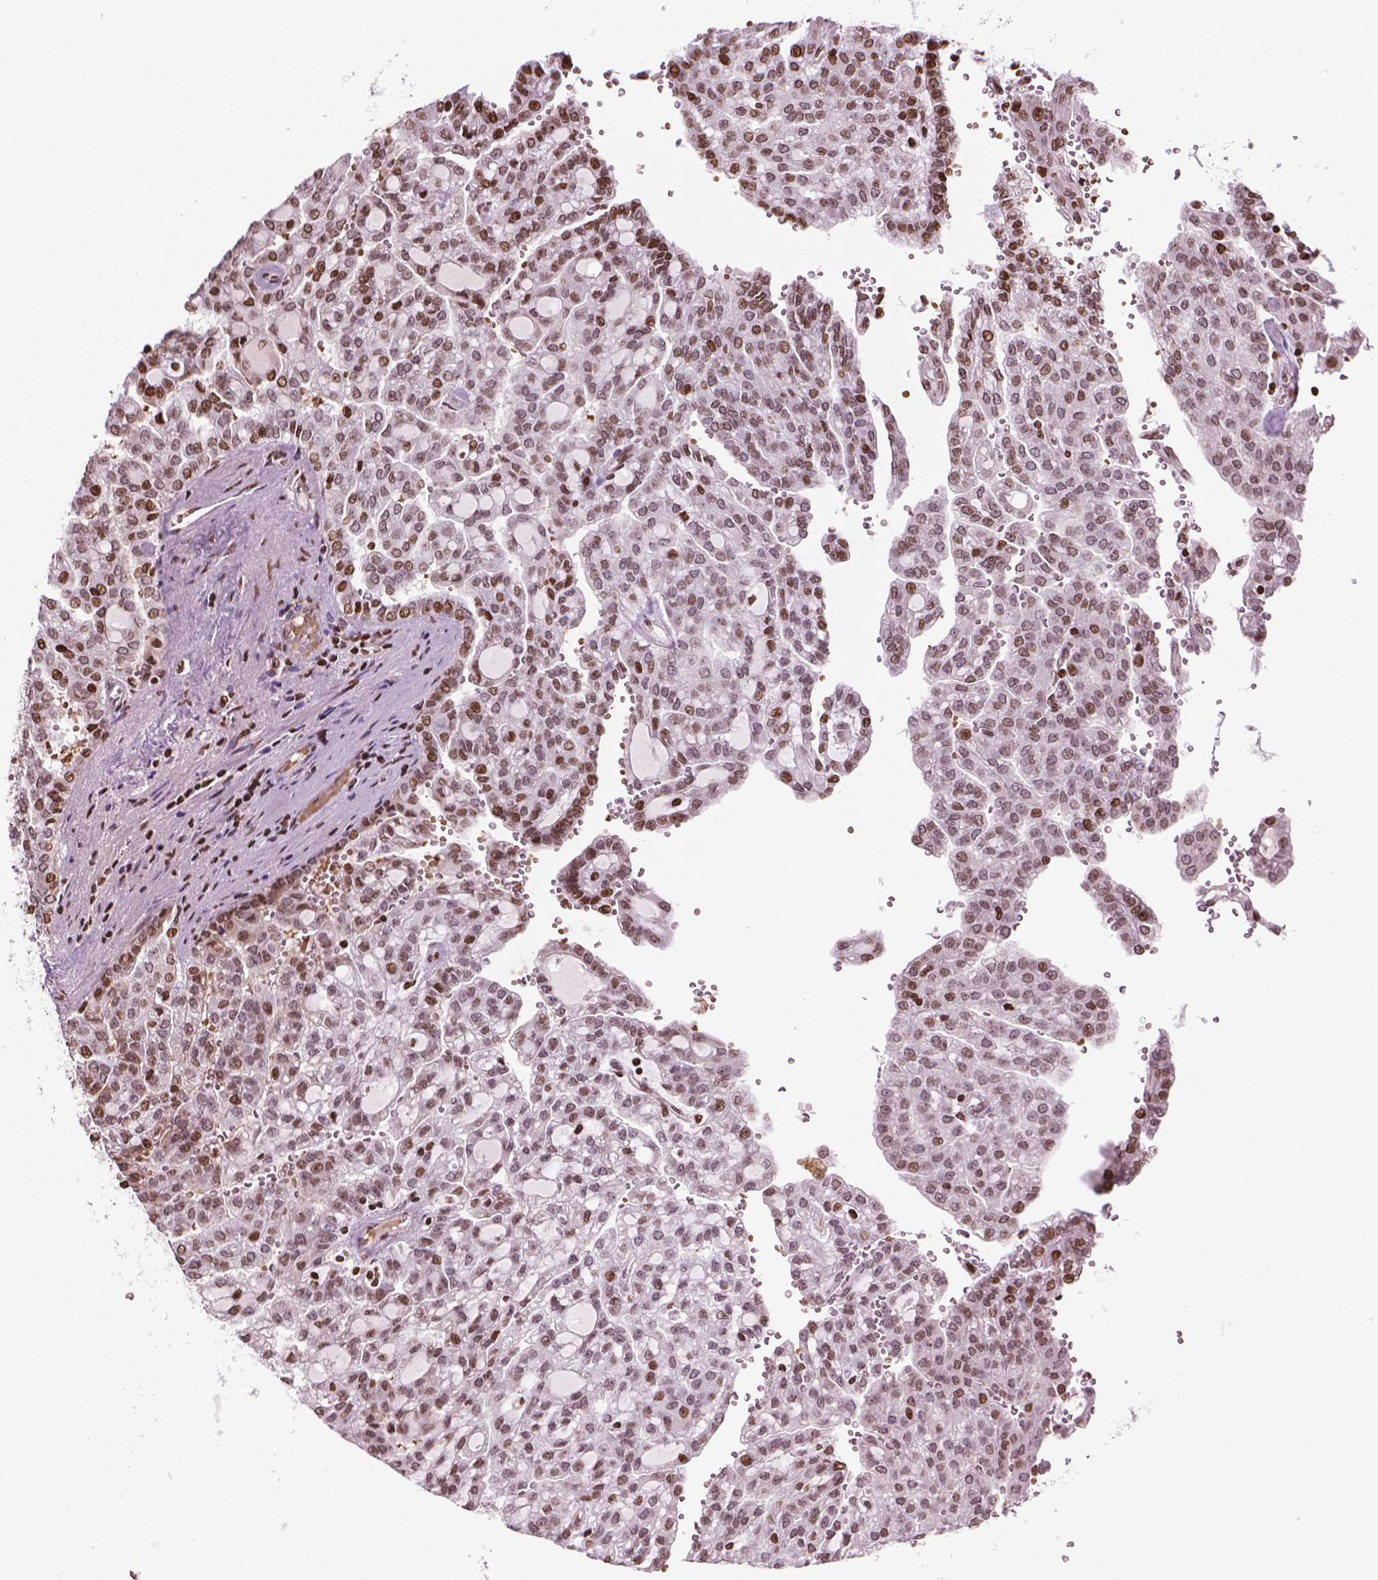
{"staining": {"intensity": "moderate", "quantity": ">75%", "location": "nuclear"}, "tissue": "renal cancer", "cell_type": "Tumor cells", "image_type": "cancer", "snomed": [{"axis": "morphology", "description": "Adenocarcinoma, NOS"}, {"axis": "topography", "description": "Kidney"}], "caption": "Immunohistochemical staining of human renal cancer reveals medium levels of moderate nuclear expression in about >75% of tumor cells.", "gene": "PIP4K2A", "patient": {"sex": "male", "age": 63}}